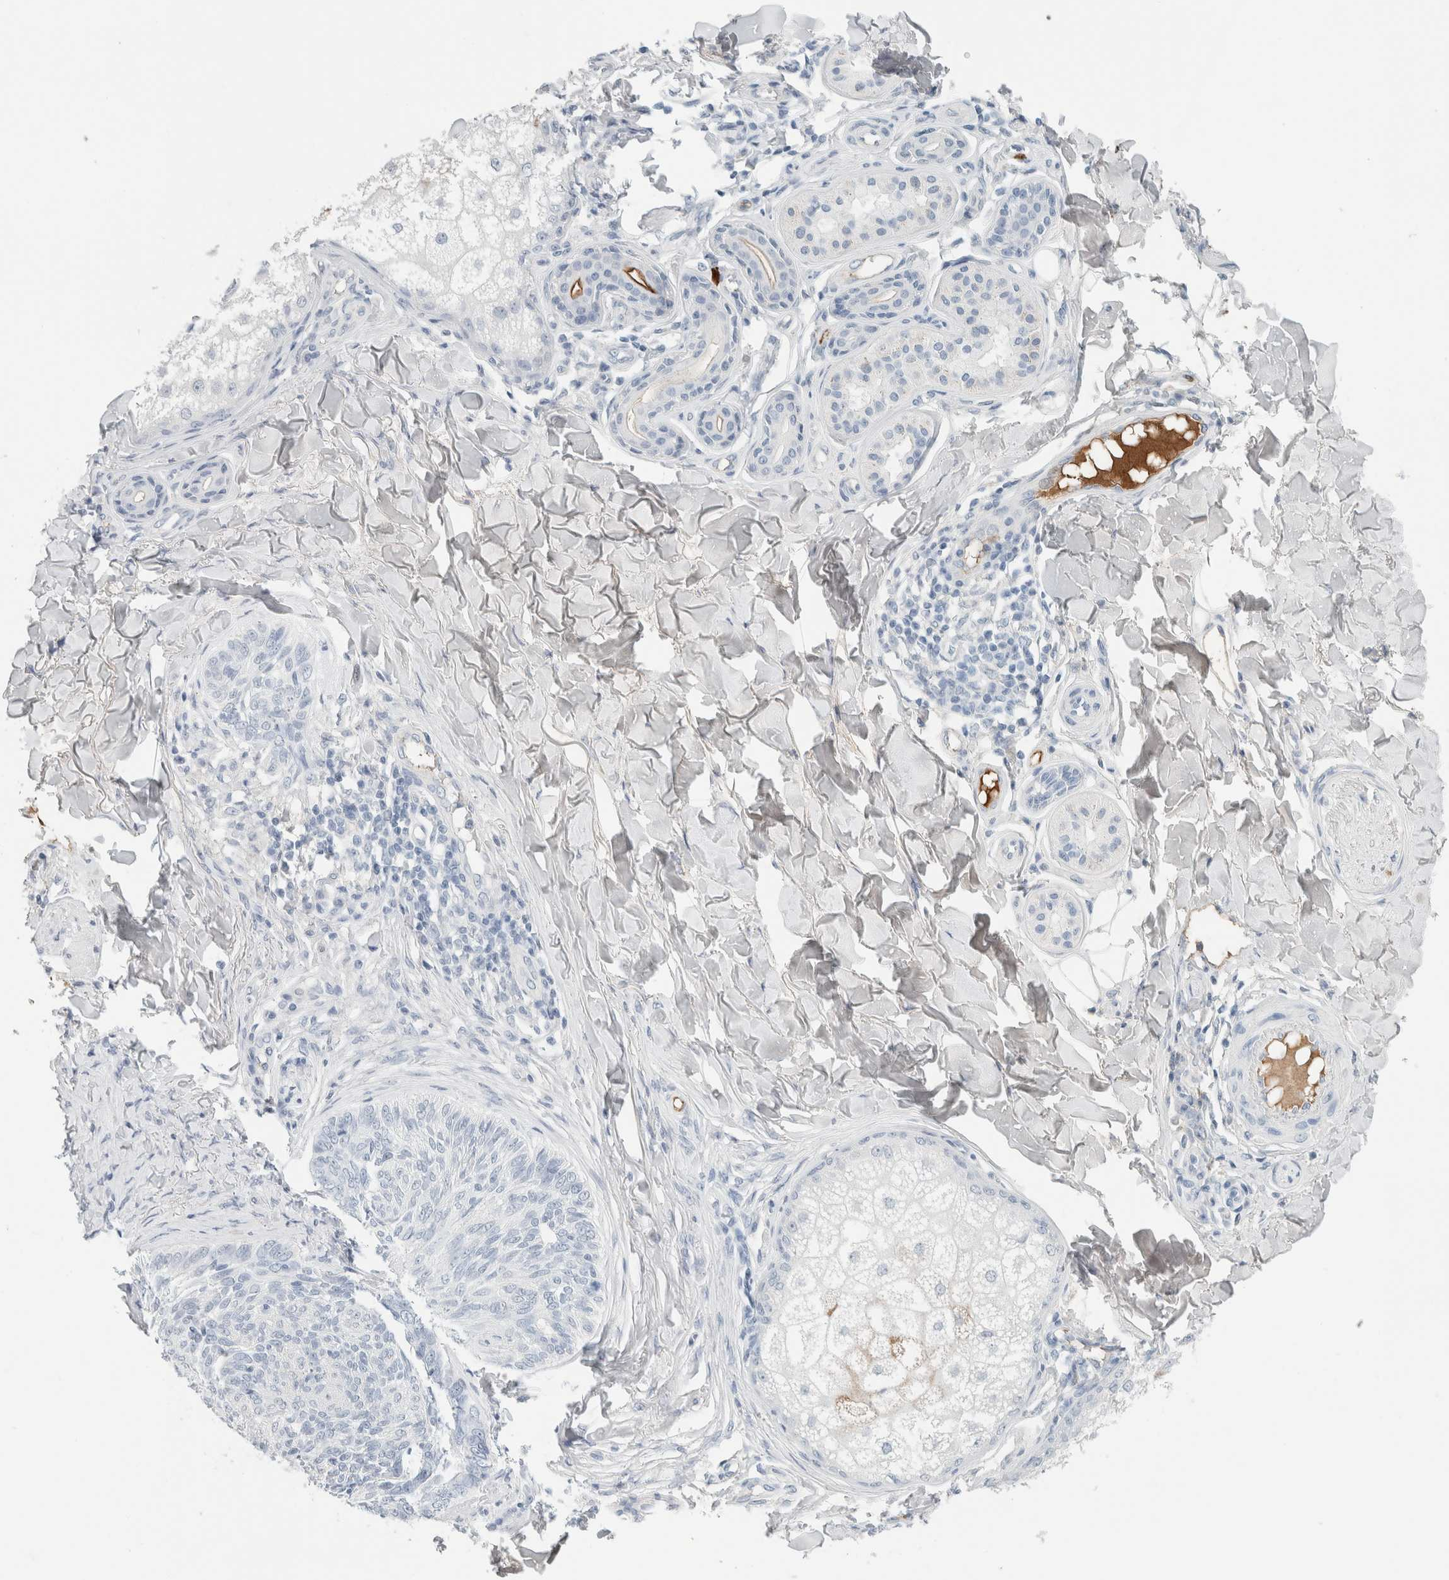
{"staining": {"intensity": "negative", "quantity": "none", "location": "none"}, "tissue": "skin cancer", "cell_type": "Tumor cells", "image_type": "cancer", "snomed": [{"axis": "morphology", "description": "Basal cell carcinoma"}, {"axis": "topography", "description": "Skin"}], "caption": "High magnification brightfield microscopy of skin basal cell carcinoma stained with DAB (3,3'-diaminobenzidine) (brown) and counterstained with hematoxylin (blue): tumor cells show no significant positivity.", "gene": "IL6", "patient": {"sex": "male", "age": 43}}